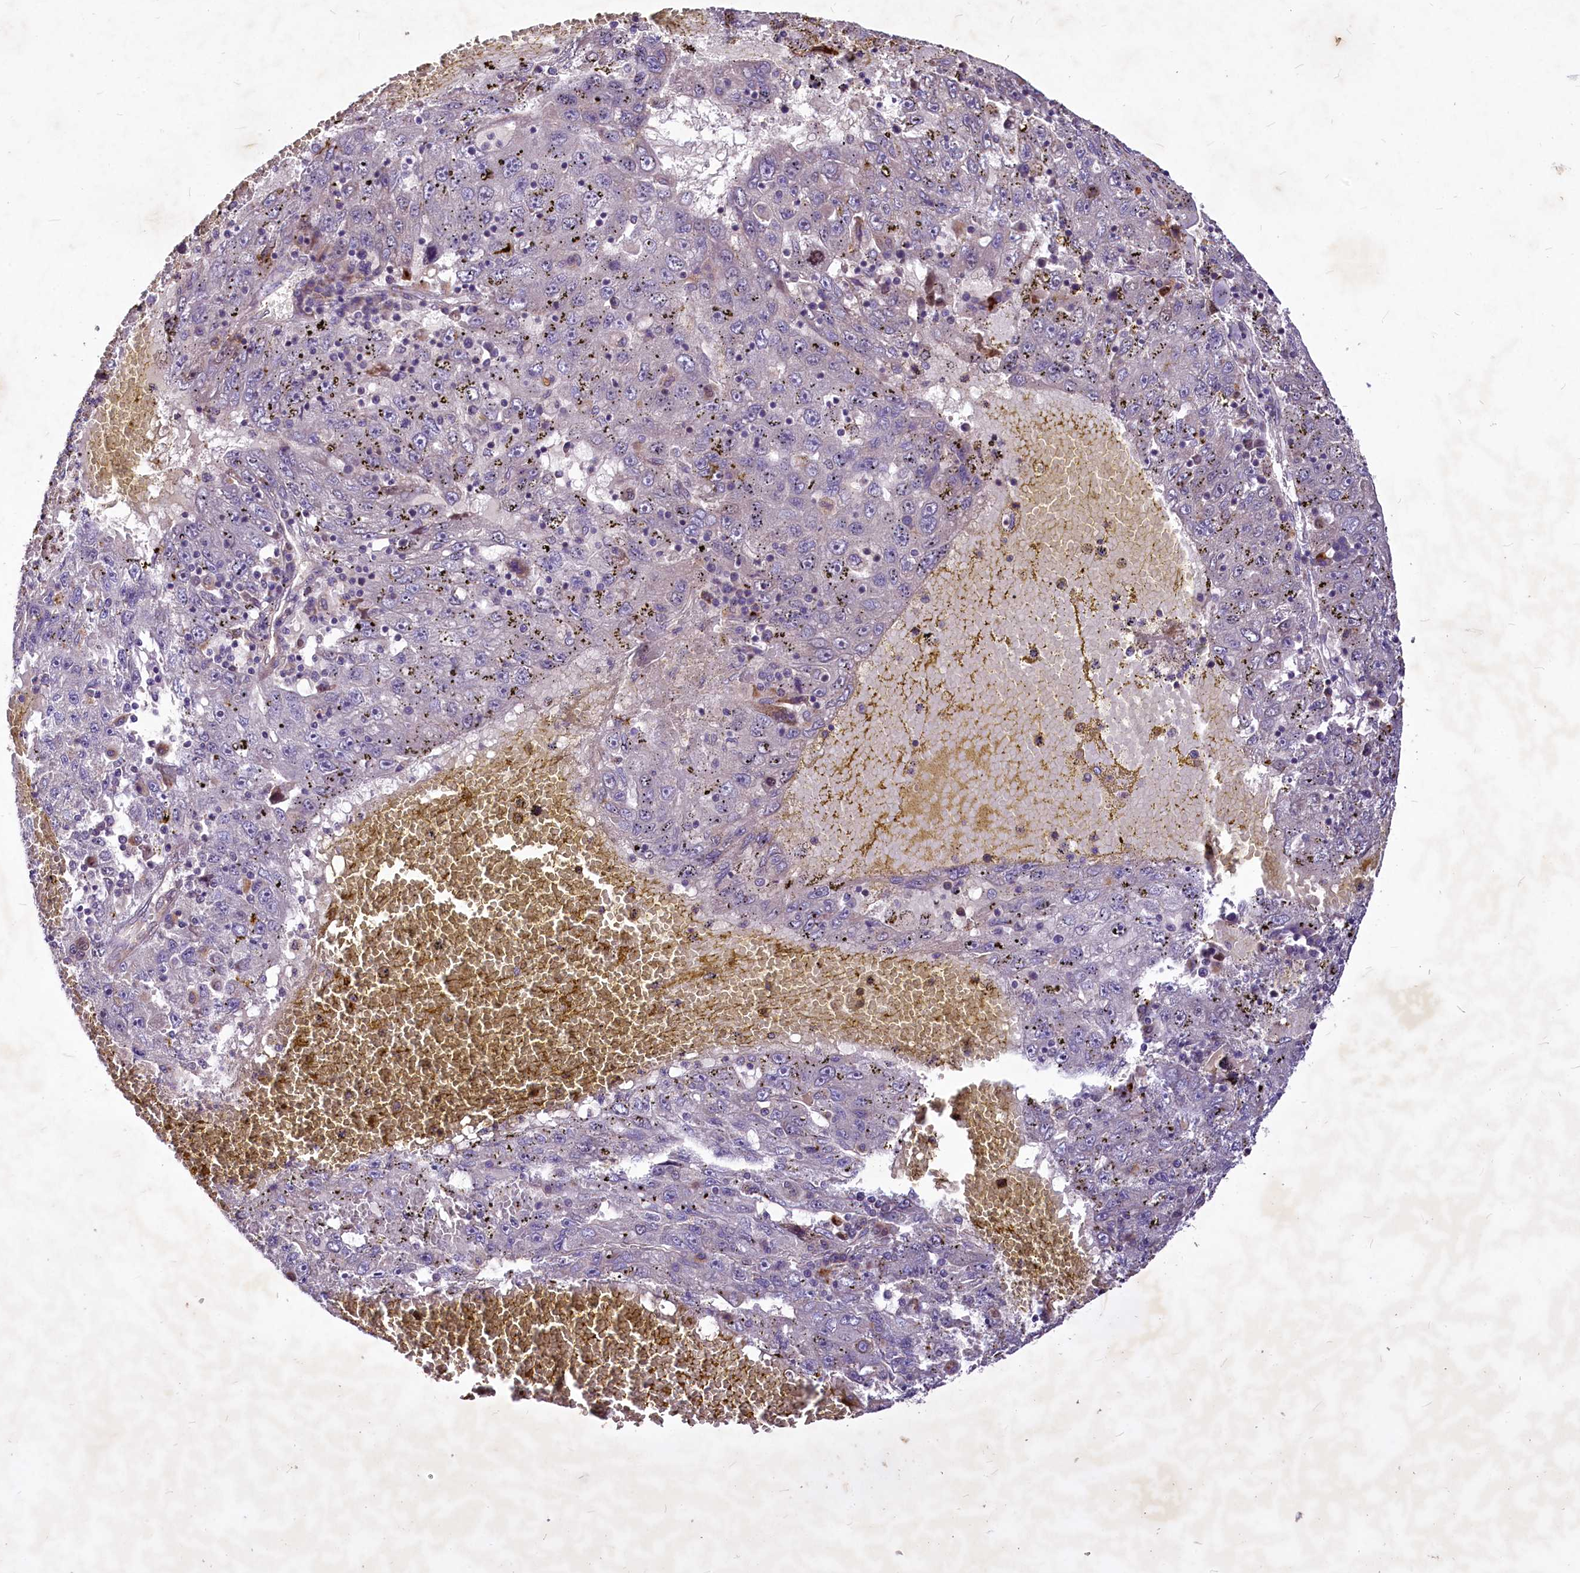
{"staining": {"intensity": "negative", "quantity": "none", "location": "none"}, "tissue": "liver cancer", "cell_type": "Tumor cells", "image_type": "cancer", "snomed": [{"axis": "morphology", "description": "Carcinoma, Hepatocellular, NOS"}, {"axis": "topography", "description": "Liver"}], "caption": "Hepatocellular carcinoma (liver) stained for a protein using IHC reveals no staining tumor cells.", "gene": "C11orf86", "patient": {"sex": "male", "age": 49}}